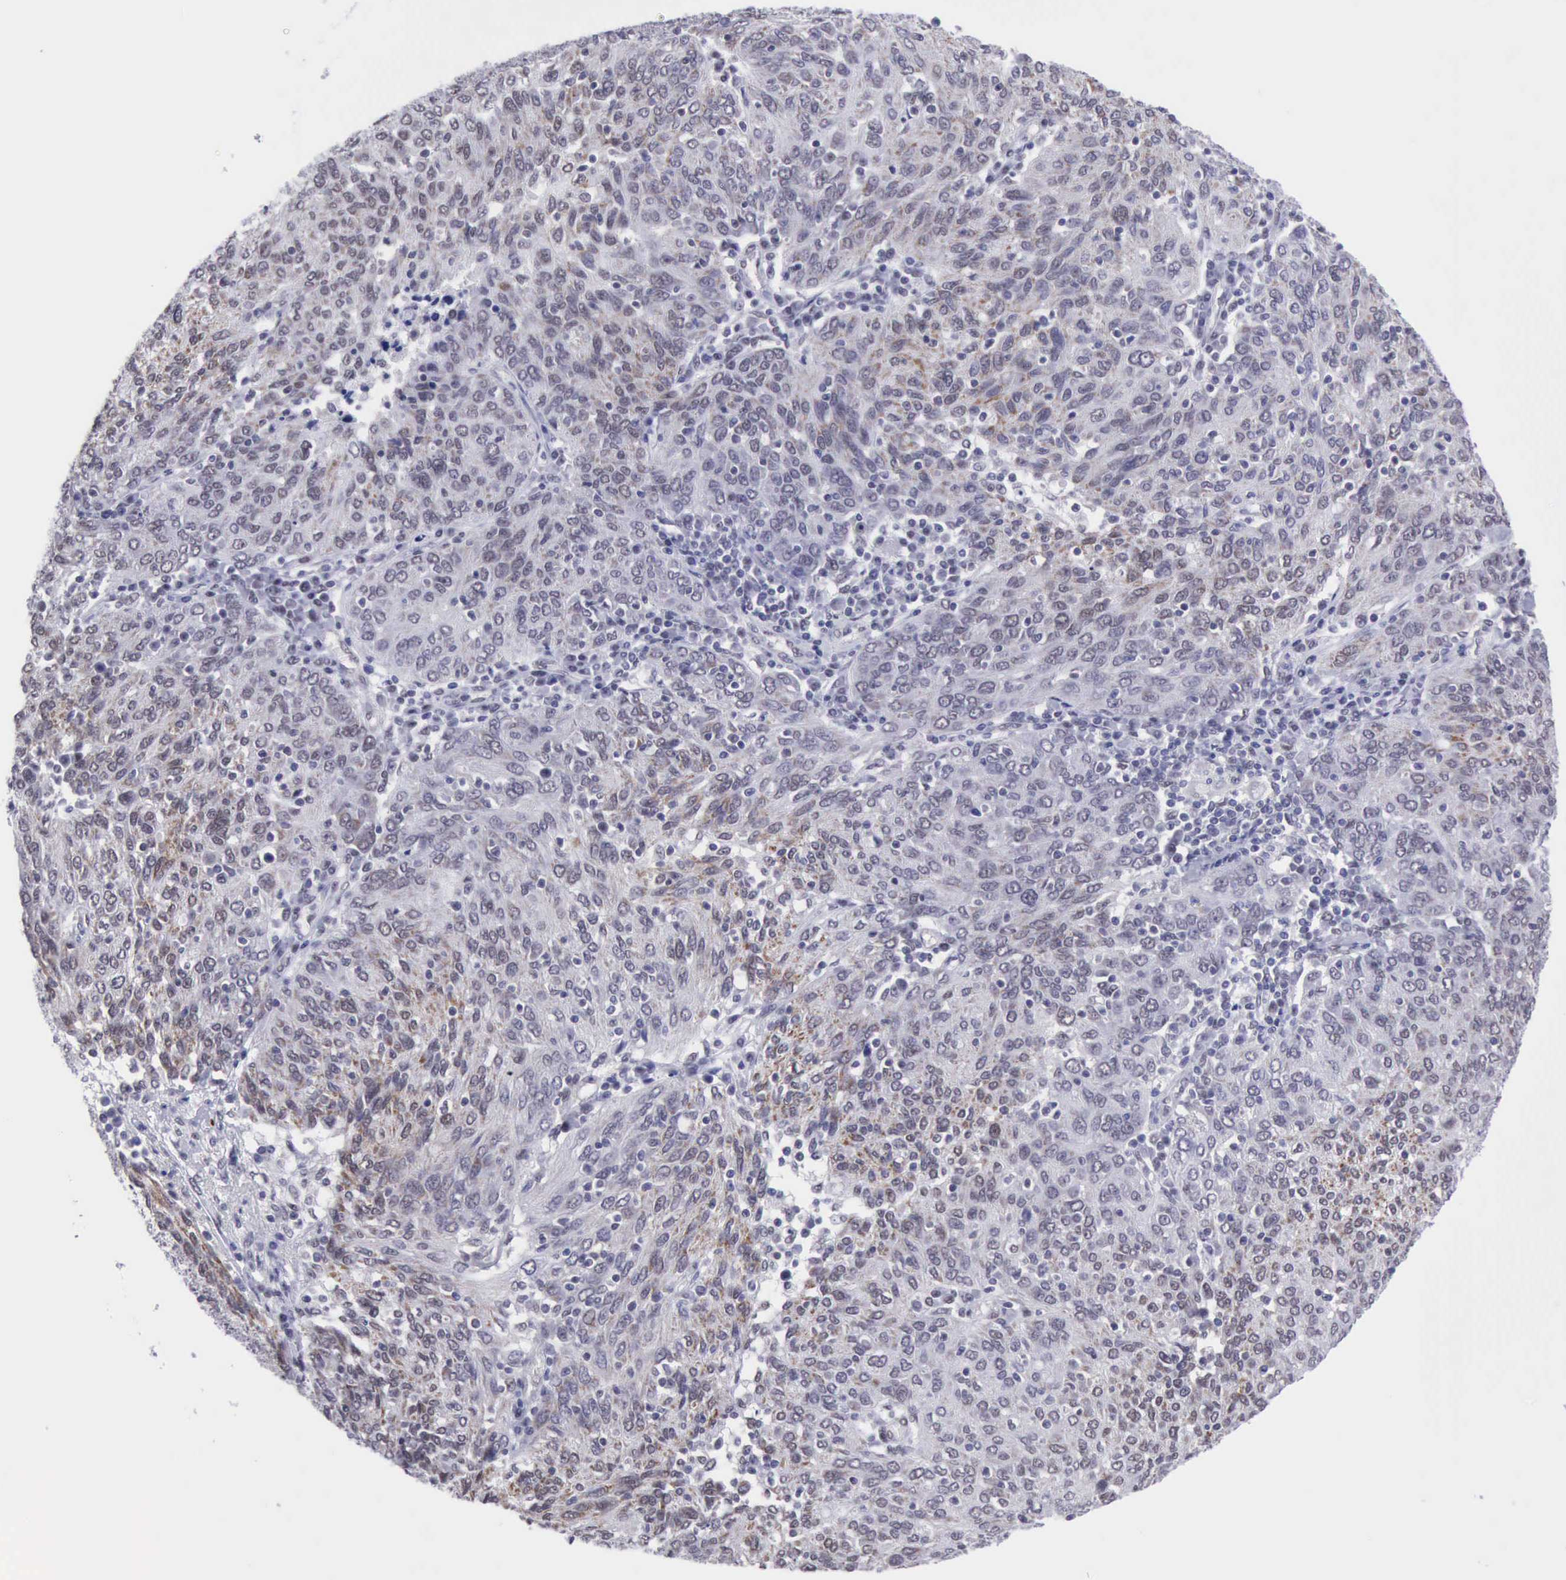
{"staining": {"intensity": "weak", "quantity": "<25%", "location": "cytoplasmic/membranous"}, "tissue": "ovarian cancer", "cell_type": "Tumor cells", "image_type": "cancer", "snomed": [{"axis": "morphology", "description": "Carcinoma, endometroid"}, {"axis": "topography", "description": "Ovary"}], "caption": "Photomicrograph shows no significant protein expression in tumor cells of ovarian endometroid carcinoma.", "gene": "ERCC4", "patient": {"sex": "female", "age": 50}}